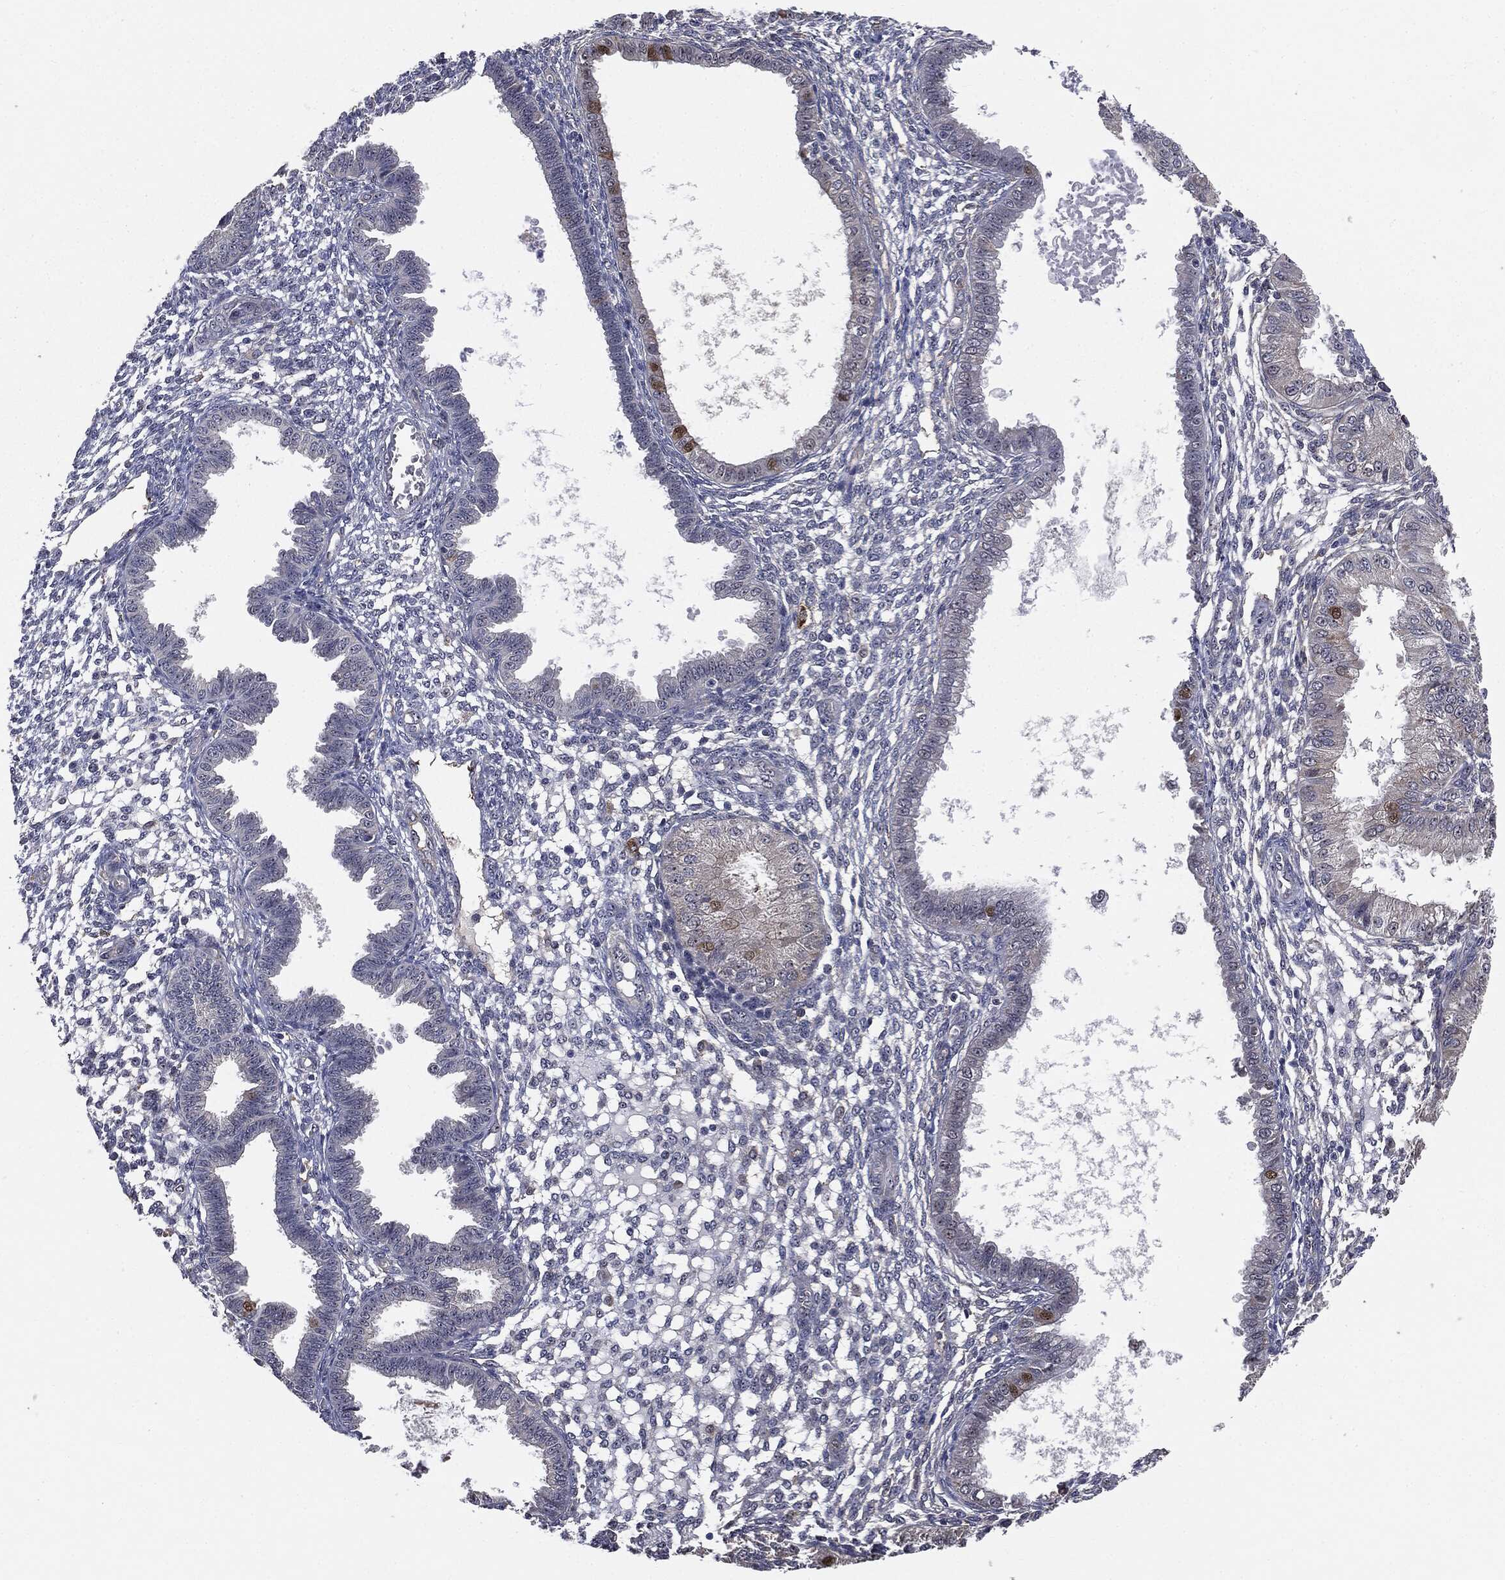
{"staining": {"intensity": "negative", "quantity": "none", "location": "none"}, "tissue": "endometrium", "cell_type": "Cells in endometrial stroma", "image_type": "normal", "snomed": [{"axis": "morphology", "description": "Normal tissue, NOS"}, {"axis": "topography", "description": "Endometrium"}], "caption": "DAB immunohistochemical staining of normal human endometrium shows no significant staining in cells in endometrial stroma. (DAB (3,3'-diaminobenzidine) IHC with hematoxylin counter stain).", "gene": "TRMT1L", "patient": {"sex": "female", "age": 43}}